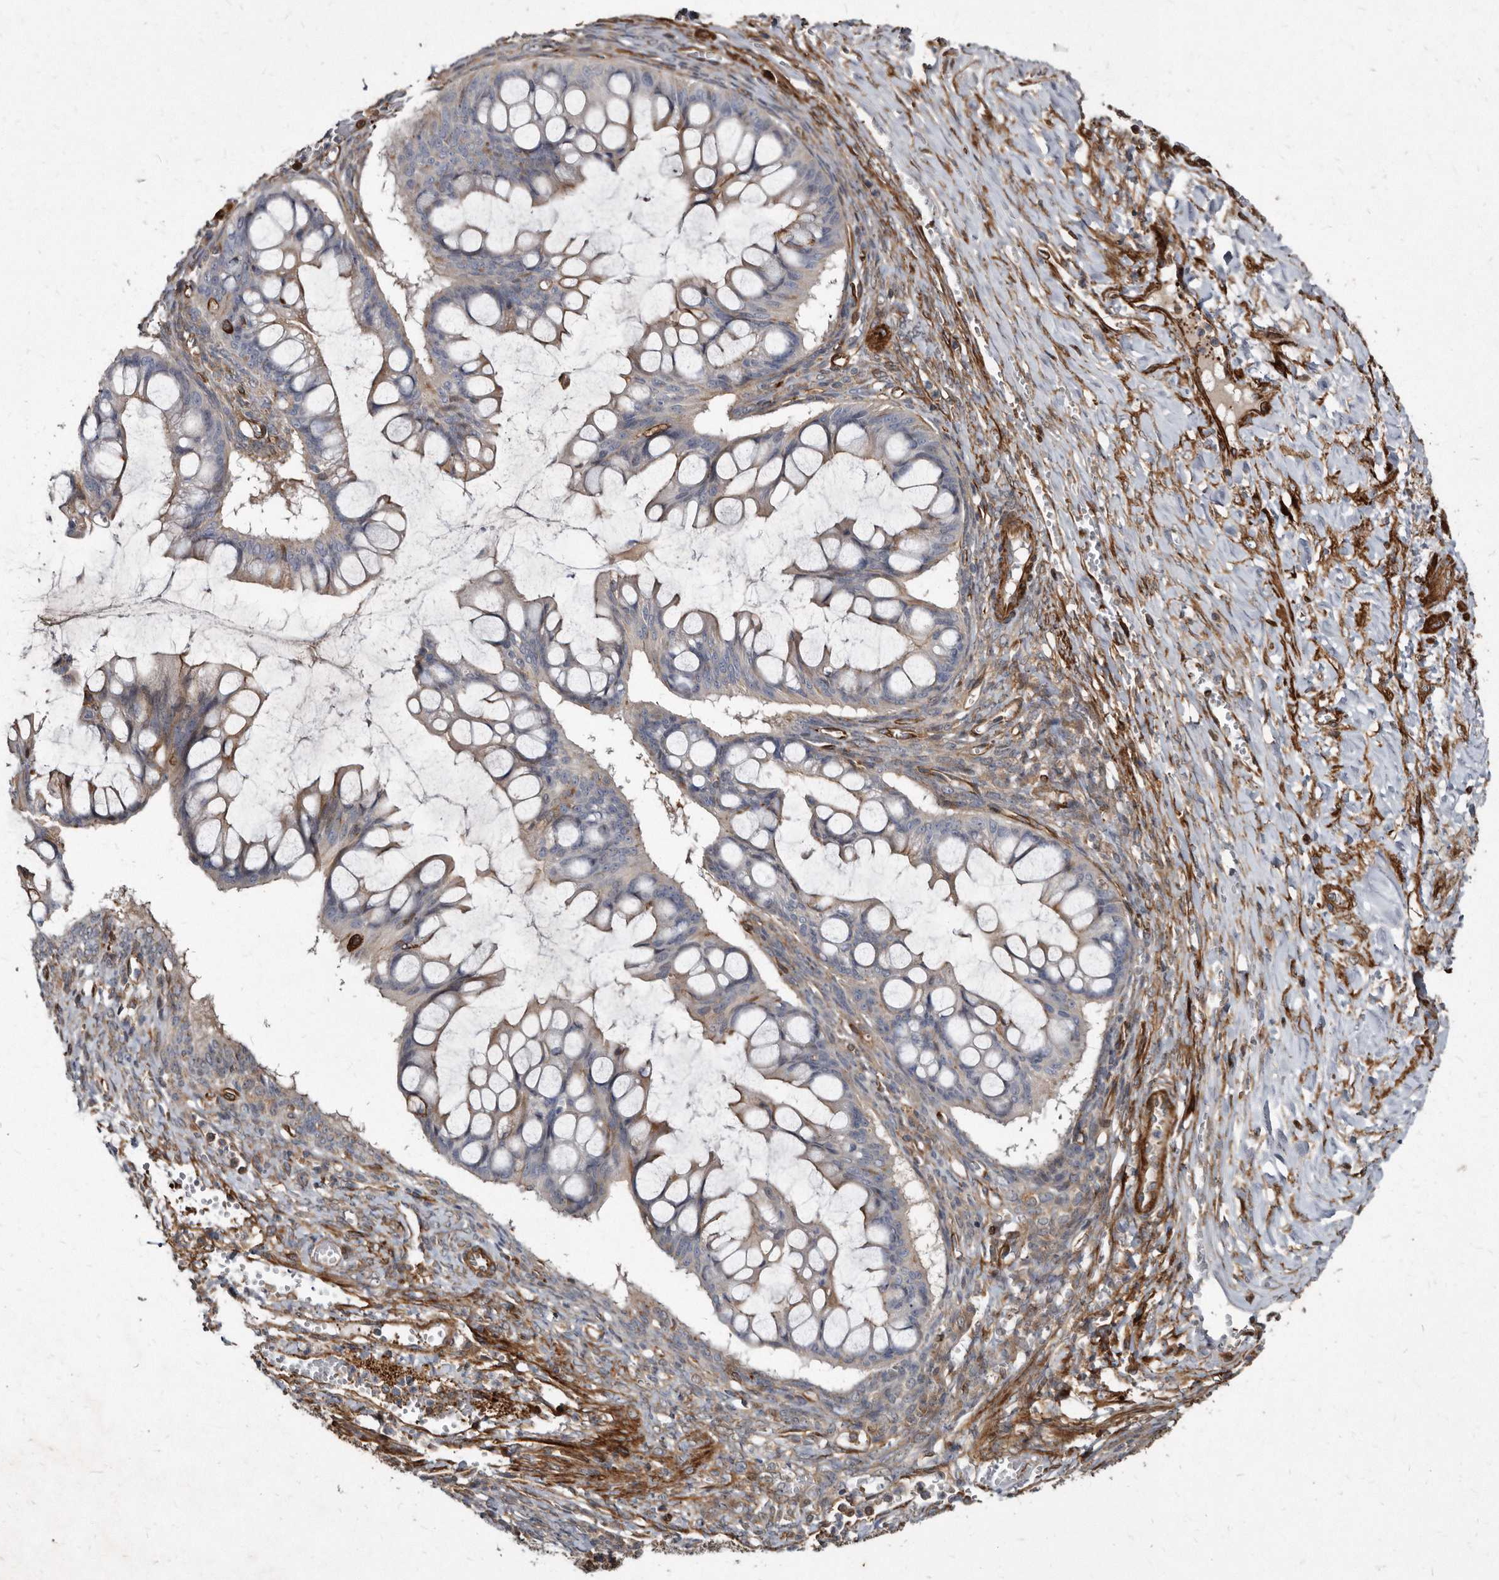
{"staining": {"intensity": "negative", "quantity": "none", "location": "none"}, "tissue": "ovarian cancer", "cell_type": "Tumor cells", "image_type": "cancer", "snomed": [{"axis": "morphology", "description": "Cystadenocarcinoma, mucinous, NOS"}, {"axis": "topography", "description": "Ovary"}], "caption": "A histopathology image of mucinous cystadenocarcinoma (ovarian) stained for a protein exhibits no brown staining in tumor cells.", "gene": "KCTD20", "patient": {"sex": "female", "age": 73}}